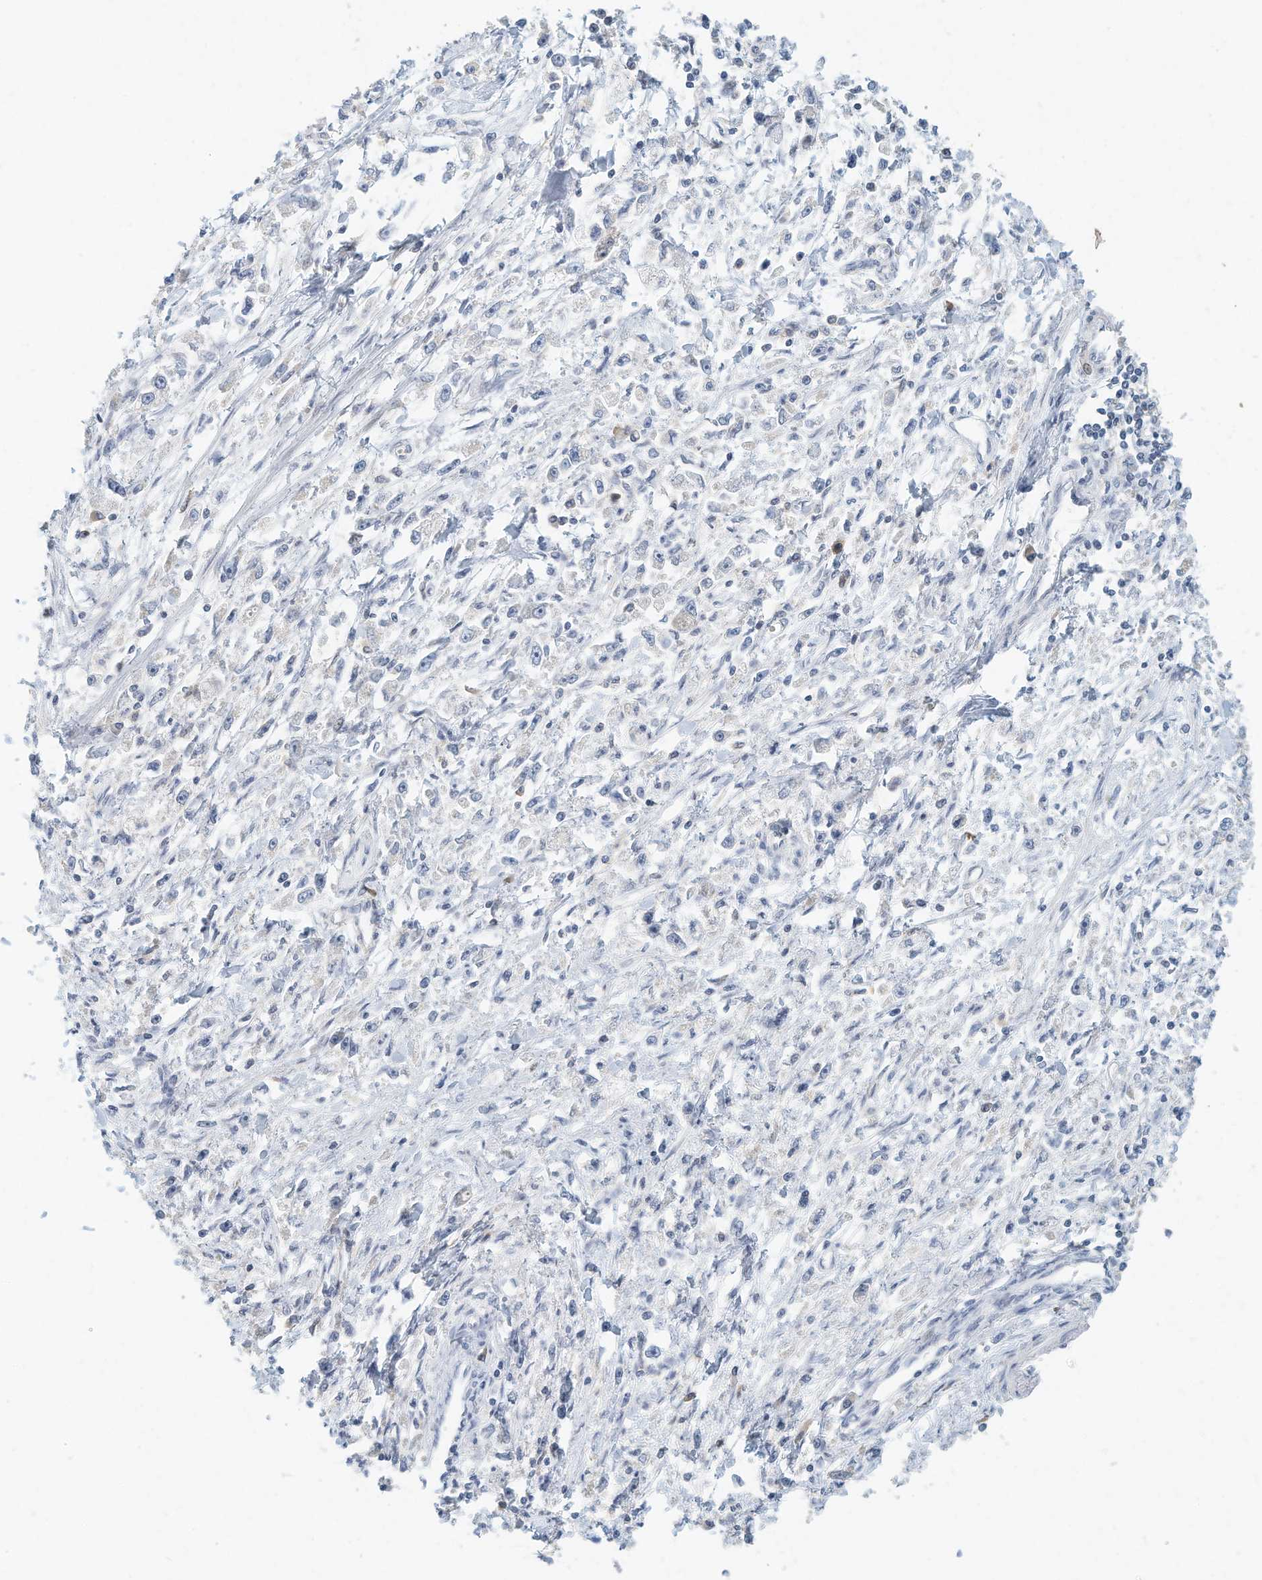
{"staining": {"intensity": "negative", "quantity": "none", "location": "none"}, "tissue": "stomach cancer", "cell_type": "Tumor cells", "image_type": "cancer", "snomed": [{"axis": "morphology", "description": "Adenocarcinoma, NOS"}, {"axis": "topography", "description": "Stomach"}], "caption": "Immunohistochemistry photomicrograph of human stomach cancer (adenocarcinoma) stained for a protein (brown), which shows no staining in tumor cells.", "gene": "MICAL1", "patient": {"sex": "female", "age": 59}}